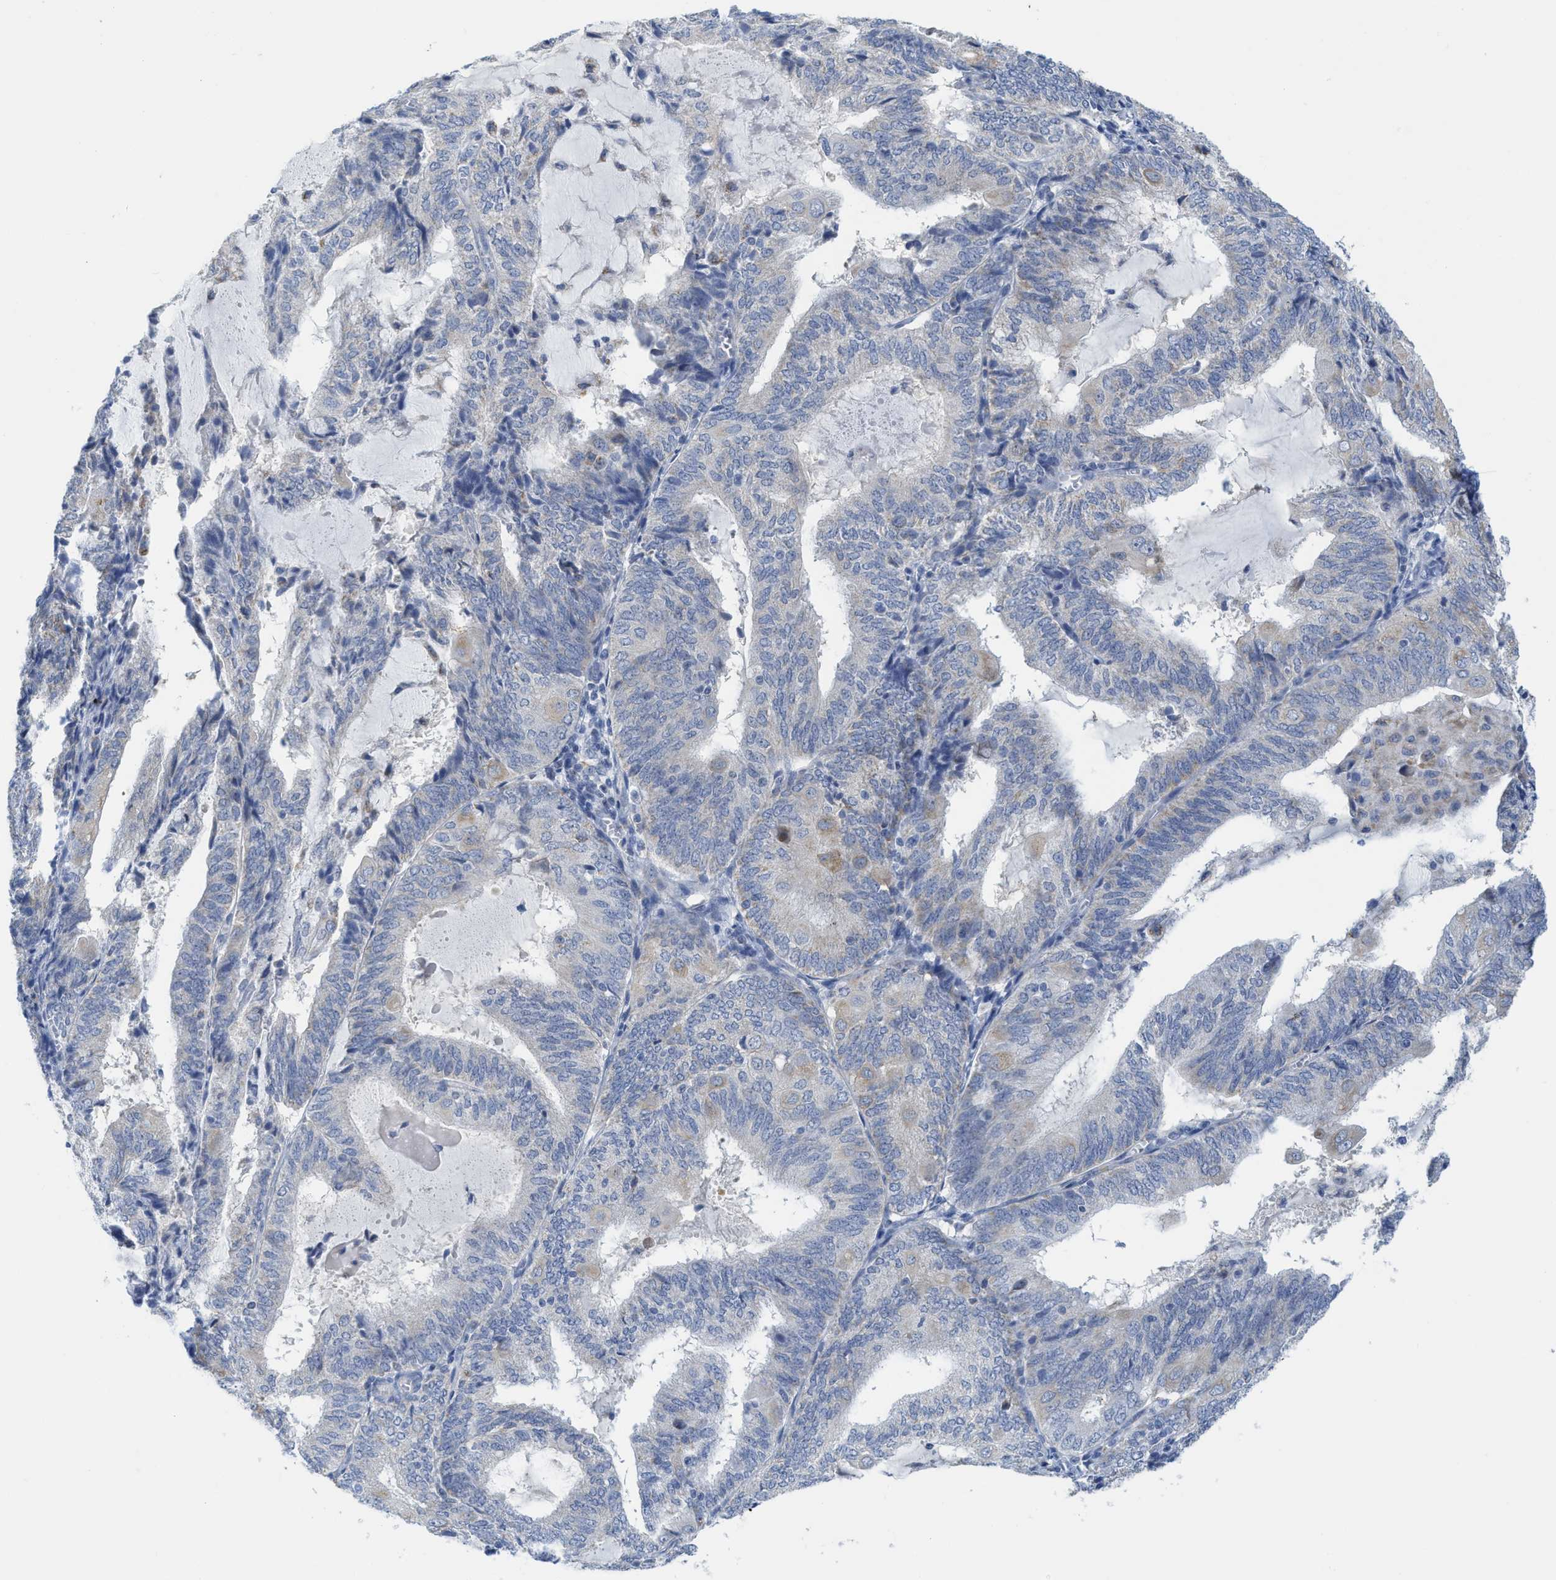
{"staining": {"intensity": "weak", "quantity": "<25%", "location": "cytoplasmic/membranous"}, "tissue": "endometrial cancer", "cell_type": "Tumor cells", "image_type": "cancer", "snomed": [{"axis": "morphology", "description": "Adenocarcinoma, NOS"}, {"axis": "topography", "description": "Endometrium"}], "caption": "A photomicrograph of human endometrial adenocarcinoma is negative for staining in tumor cells. (Immunohistochemistry (ihc), brightfield microscopy, high magnification).", "gene": "GATD3", "patient": {"sex": "female", "age": 81}}